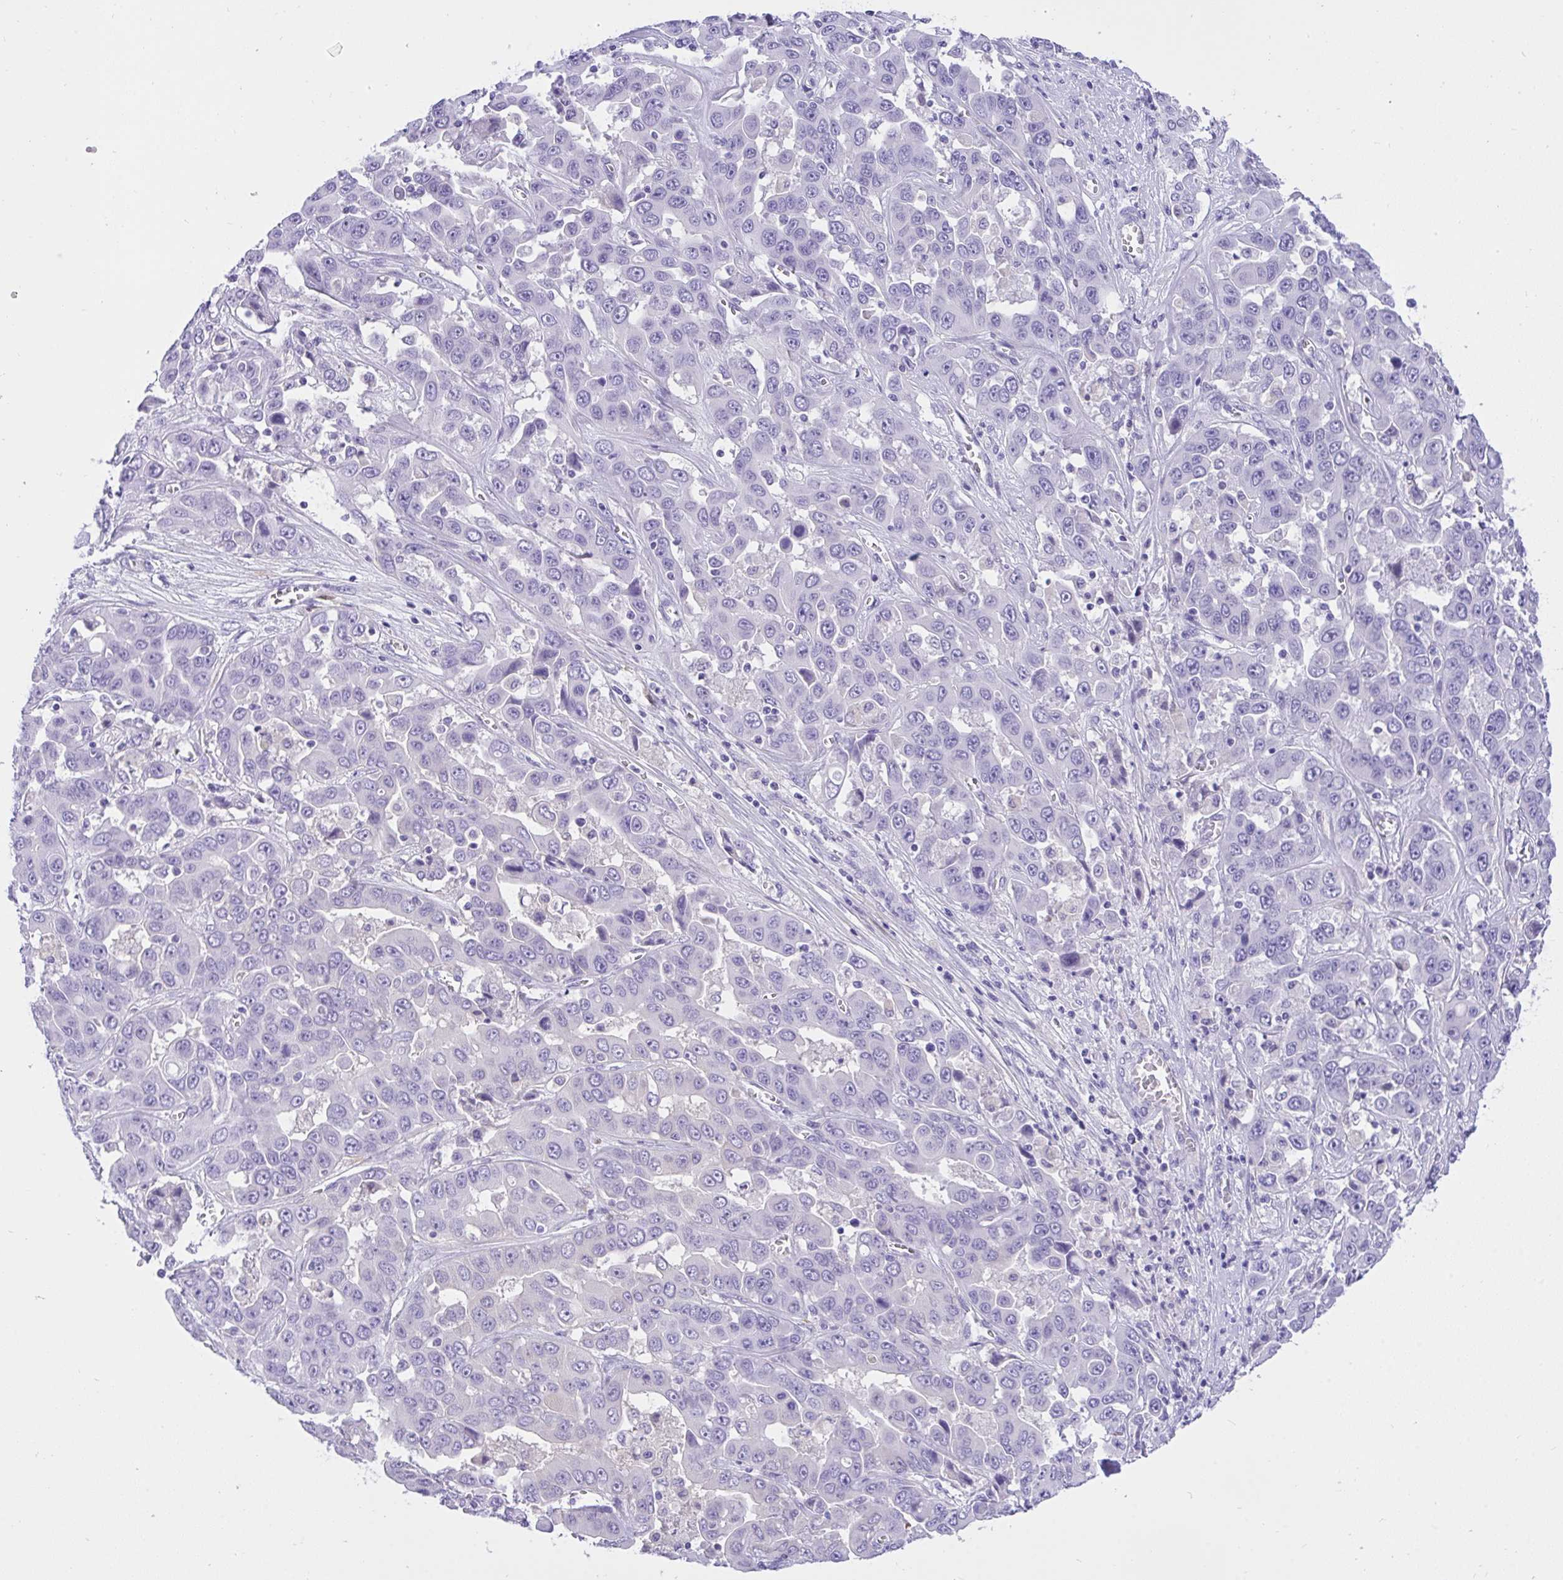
{"staining": {"intensity": "negative", "quantity": "none", "location": "none"}, "tissue": "liver cancer", "cell_type": "Tumor cells", "image_type": "cancer", "snomed": [{"axis": "morphology", "description": "Cholangiocarcinoma"}, {"axis": "topography", "description": "Liver"}], "caption": "DAB (3,3'-diaminobenzidine) immunohistochemical staining of cholangiocarcinoma (liver) demonstrates no significant staining in tumor cells.", "gene": "TLN2", "patient": {"sex": "female", "age": 52}}